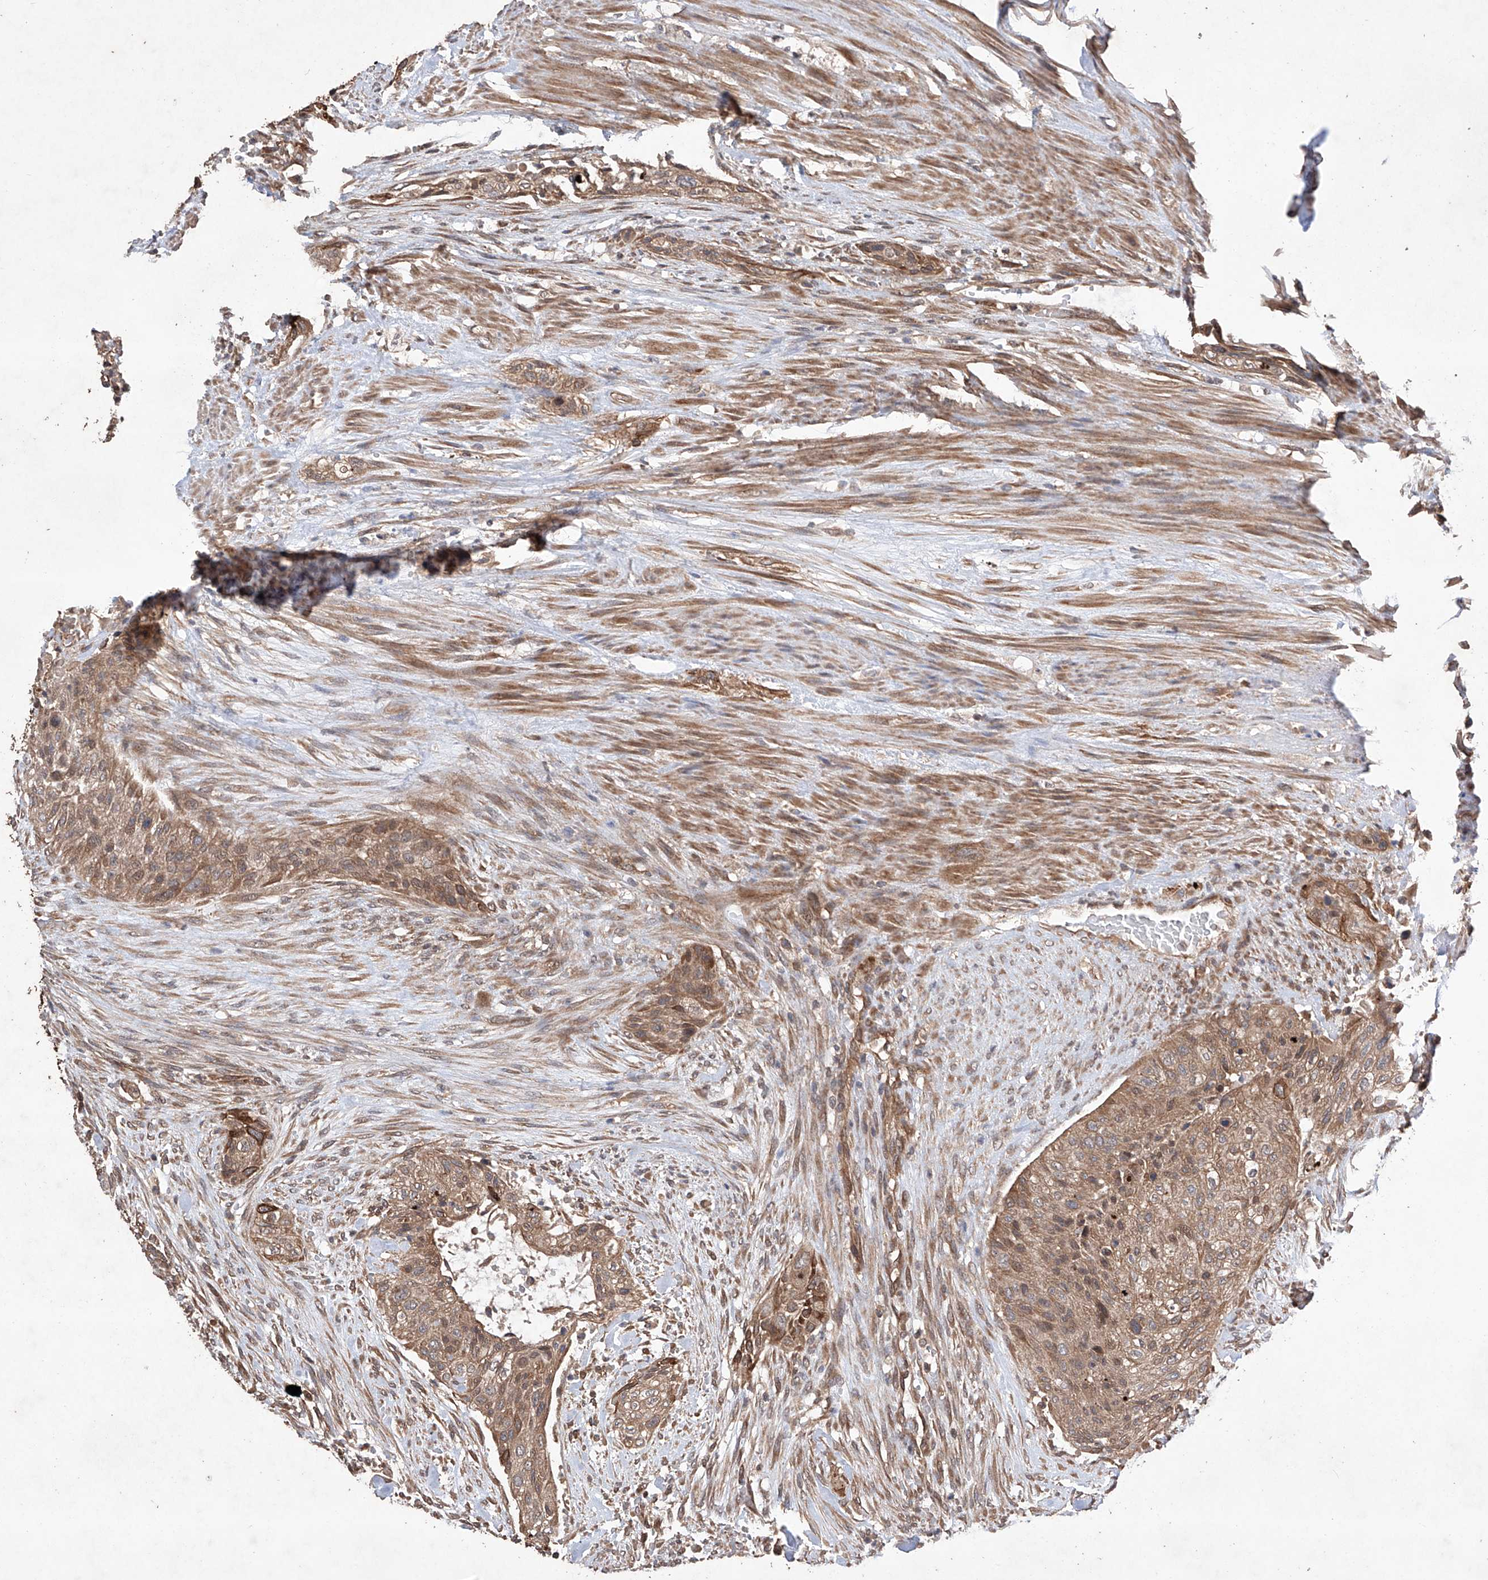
{"staining": {"intensity": "moderate", "quantity": ">75%", "location": "cytoplasmic/membranous"}, "tissue": "urothelial cancer", "cell_type": "Tumor cells", "image_type": "cancer", "snomed": [{"axis": "morphology", "description": "Urothelial carcinoma, High grade"}, {"axis": "topography", "description": "Urinary bladder"}], "caption": "A micrograph of urothelial cancer stained for a protein reveals moderate cytoplasmic/membranous brown staining in tumor cells.", "gene": "LURAP1", "patient": {"sex": "male", "age": 35}}